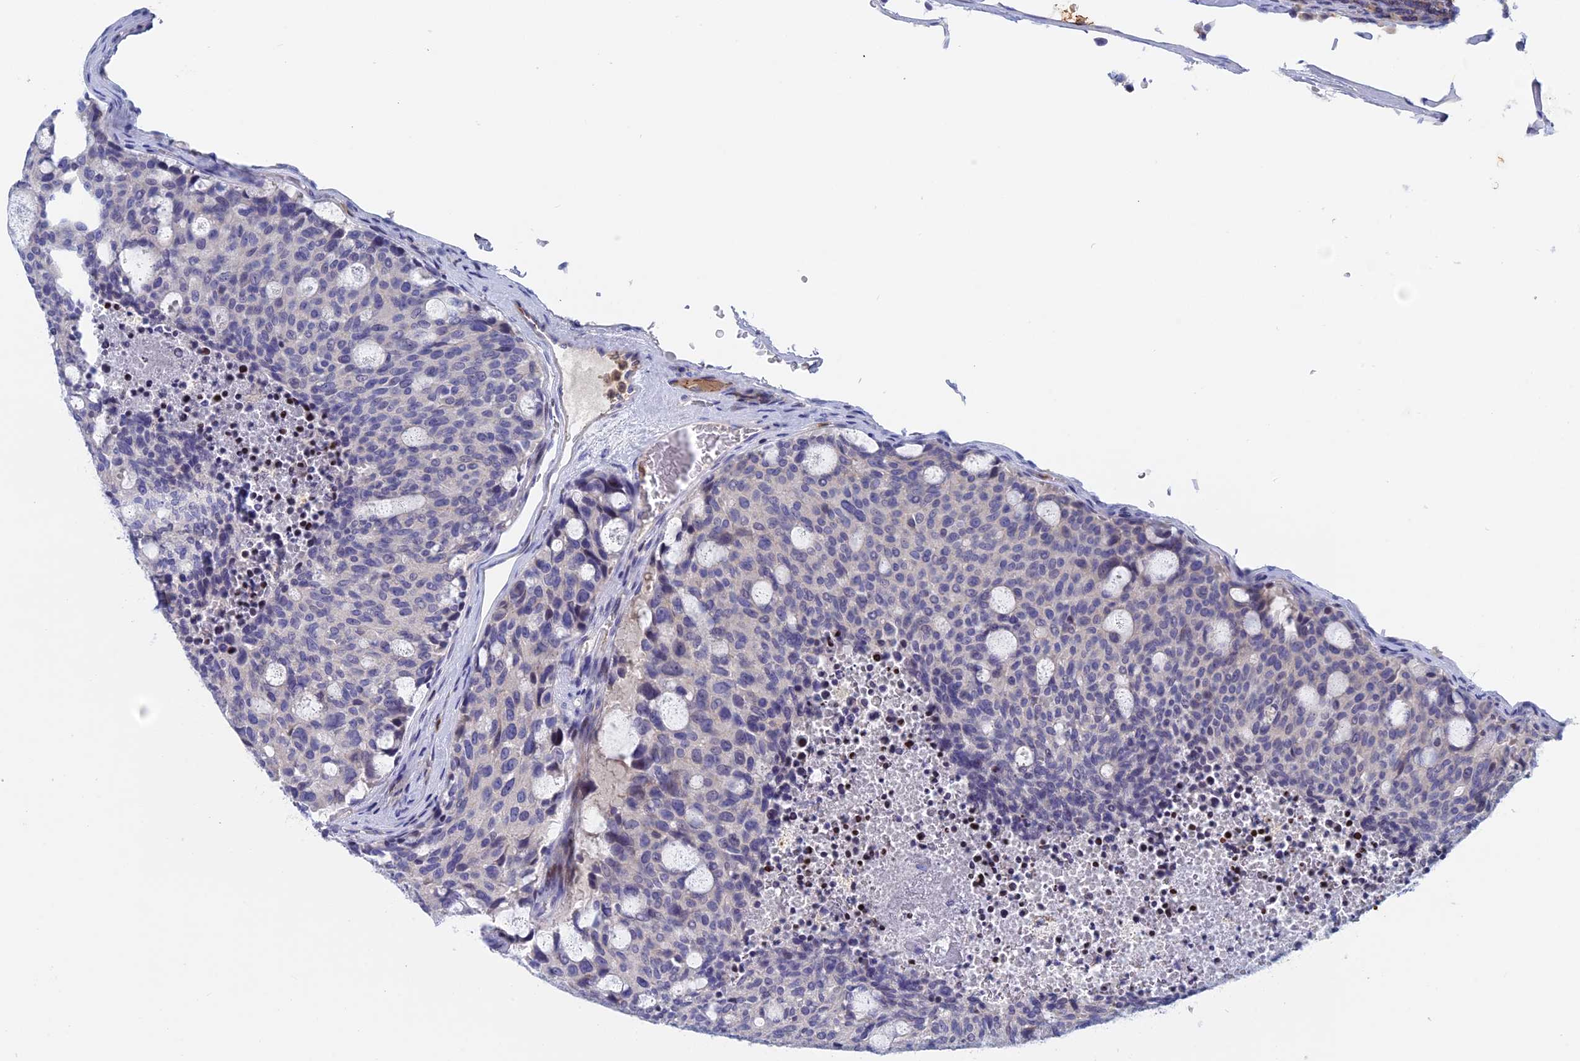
{"staining": {"intensity": "negative", "quantity": "none", "location": "none"}, "tissue": "carcinoid", "cell_type": "Tumor cells", "image_type": "cancer", "snomed": [{"axis": "morphology", "description": "Carcinoid, malignant, NOS"}, {"axis": "topography", "description": "Pancreas"}], "caption": "Malignant carcinoid was stained to show a protein in brown. There is no significant staining in tumor cells.", "gene": "ACP7", "patient": {"sex": "female", "age": 54}}